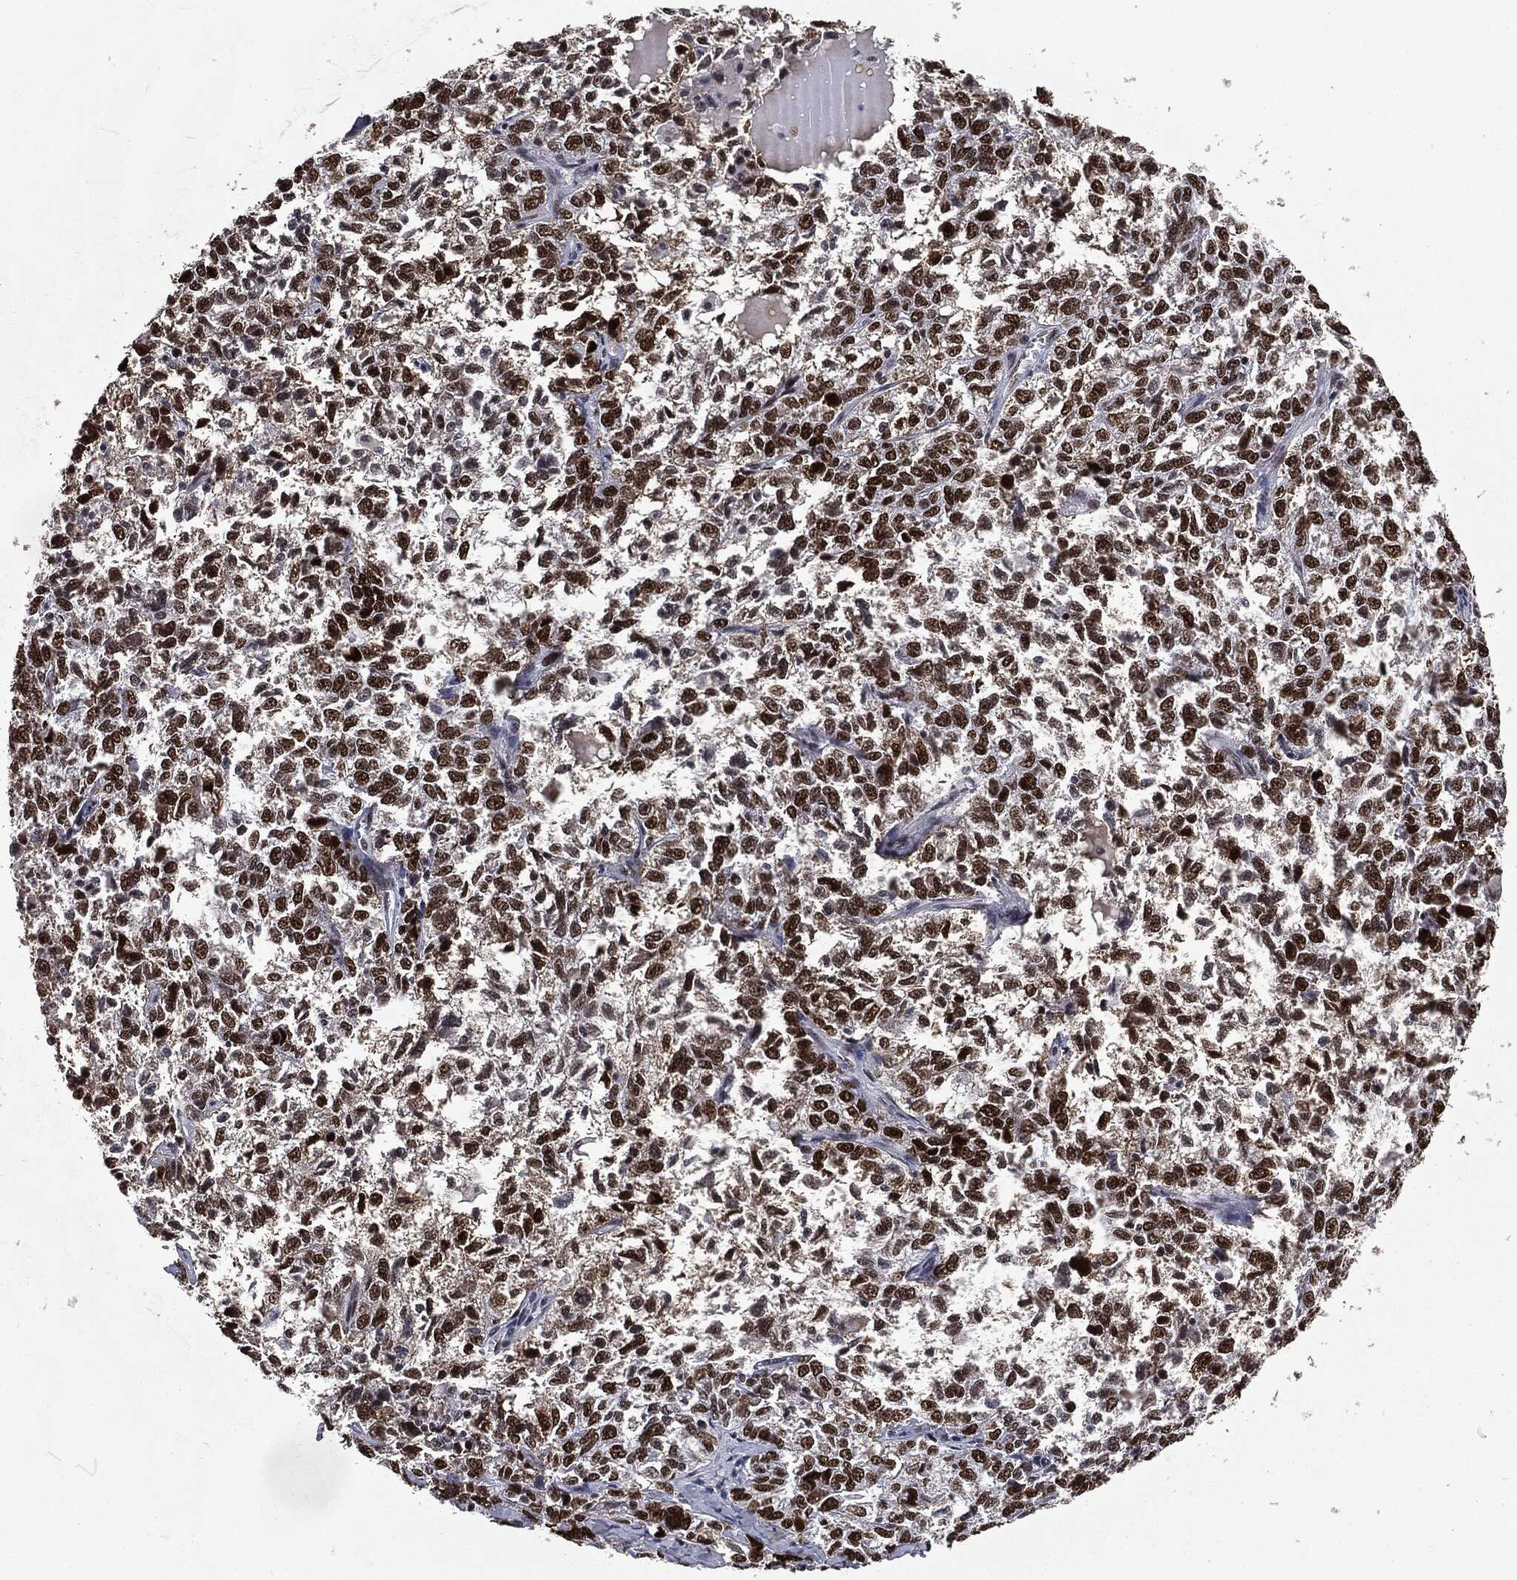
{"staining": {"intensity": "strong", "quantity": ">75%", "location": "nuclear"}, "tissue": "ovarian cancer", "cell_type": "Tumor cells", "image_type": "cancer", "snomed": [{"axis": "morphology", "description": "Cystadenocarcinoma, serous, NOS"}, {"axis": "topography", "description": "Ovary"}], "caption": "Immunohistochemical staining of human serous cystadenocarcinoma (ovarian) shows strong nuclear protein expression in about >75% of tumor cells.", "gene": "MSH2", "patient": {"sex": "female", "age": 71}}